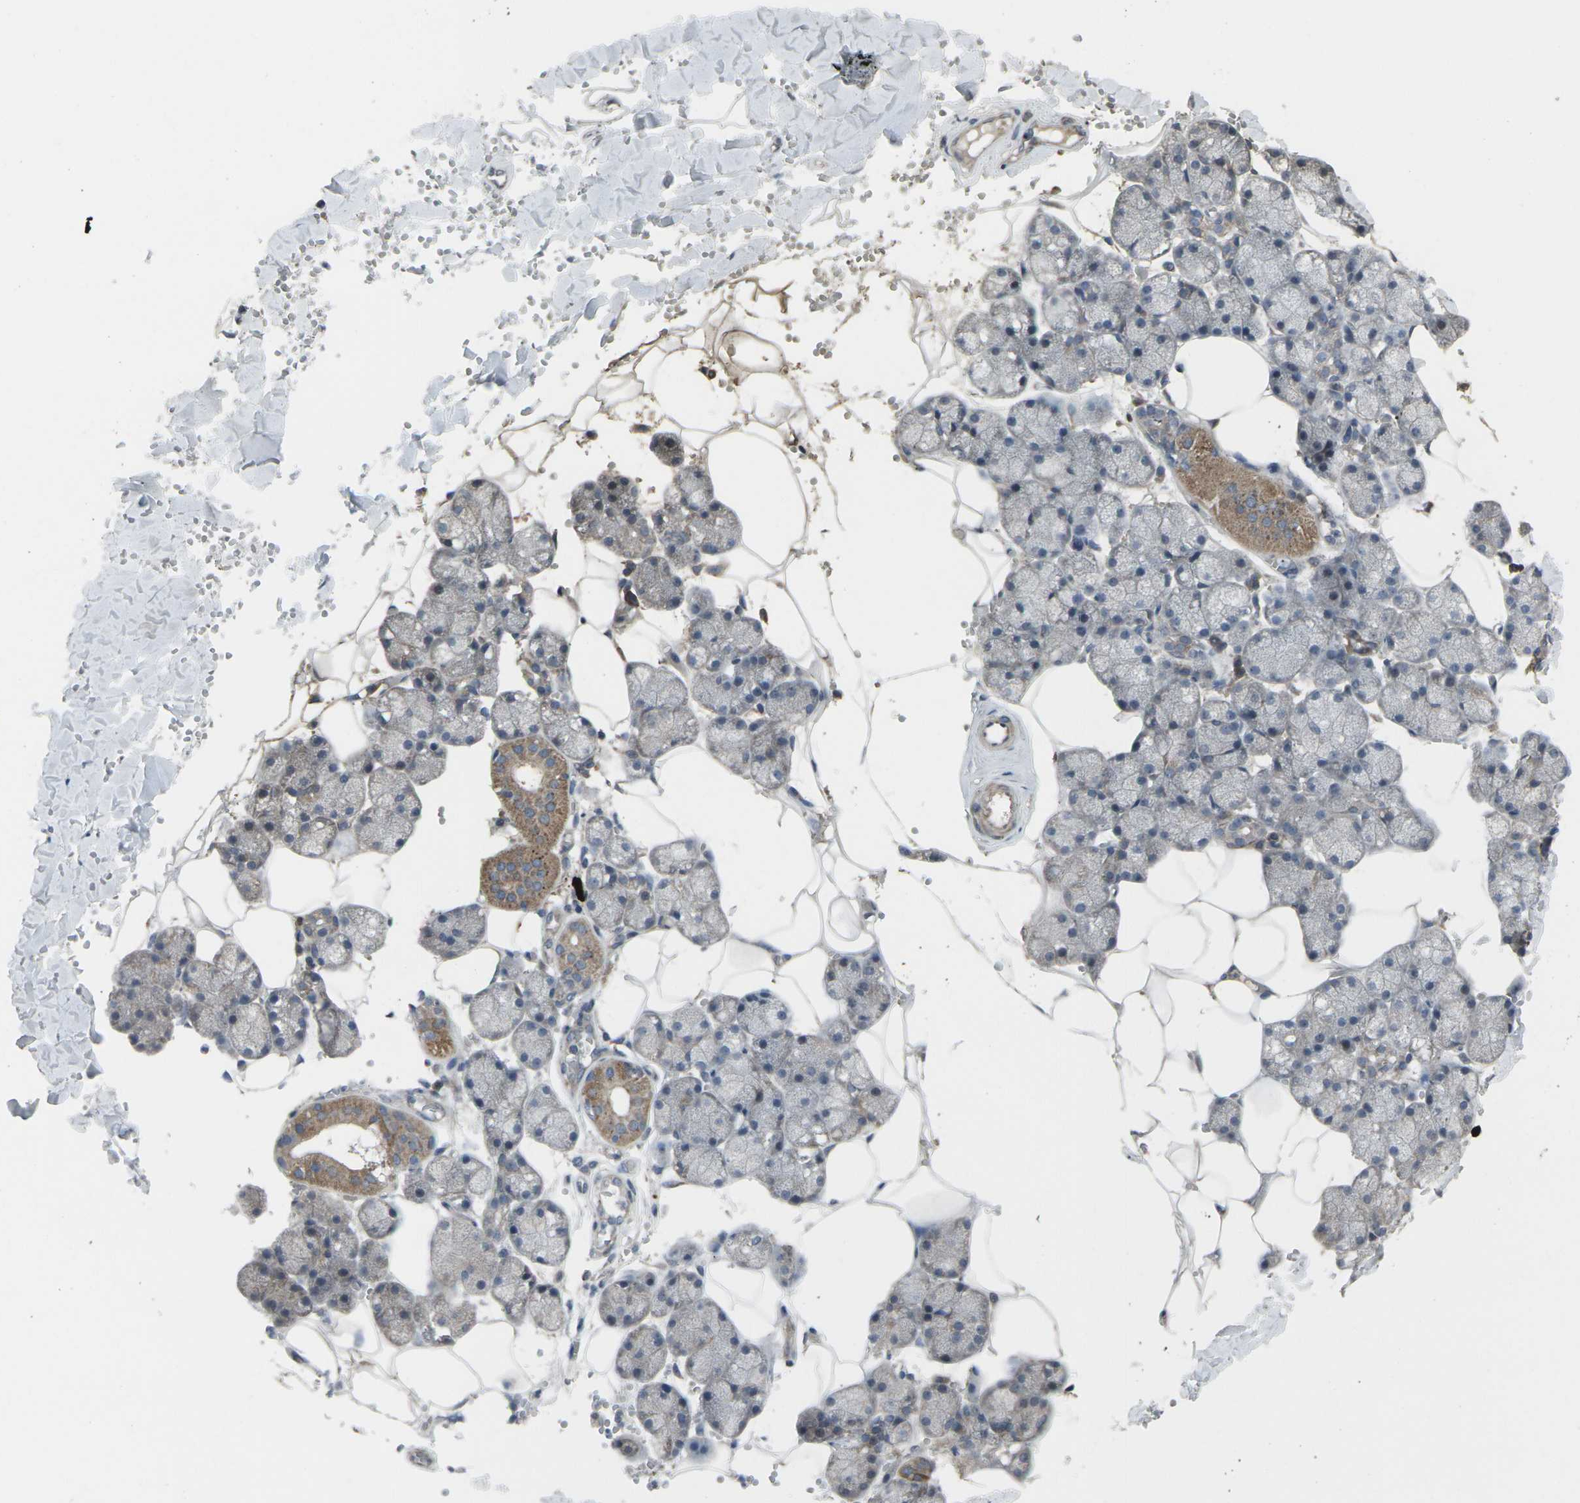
{"staining": {"intensity": "moderate", "quantity": "25%-75%", "location": "cytoplasmic/membranous"}, "tissue": "salivary gland", "cell_type": "Glandular cells", "image_type": "normal", "snomed": [{"axis": "morphology", "description": "Normal tissue, NOS"}, {"axis": "topography", "description": "Salivary gland"}], "caption": "Immunohistochemical staining of benign salivary gland displays moderate cytoplasmic/membranous protein staining in approximately 25%-75% of glandular cells.", "gene": "CCR10", "patient": {"sex": "male", "age": 62}}